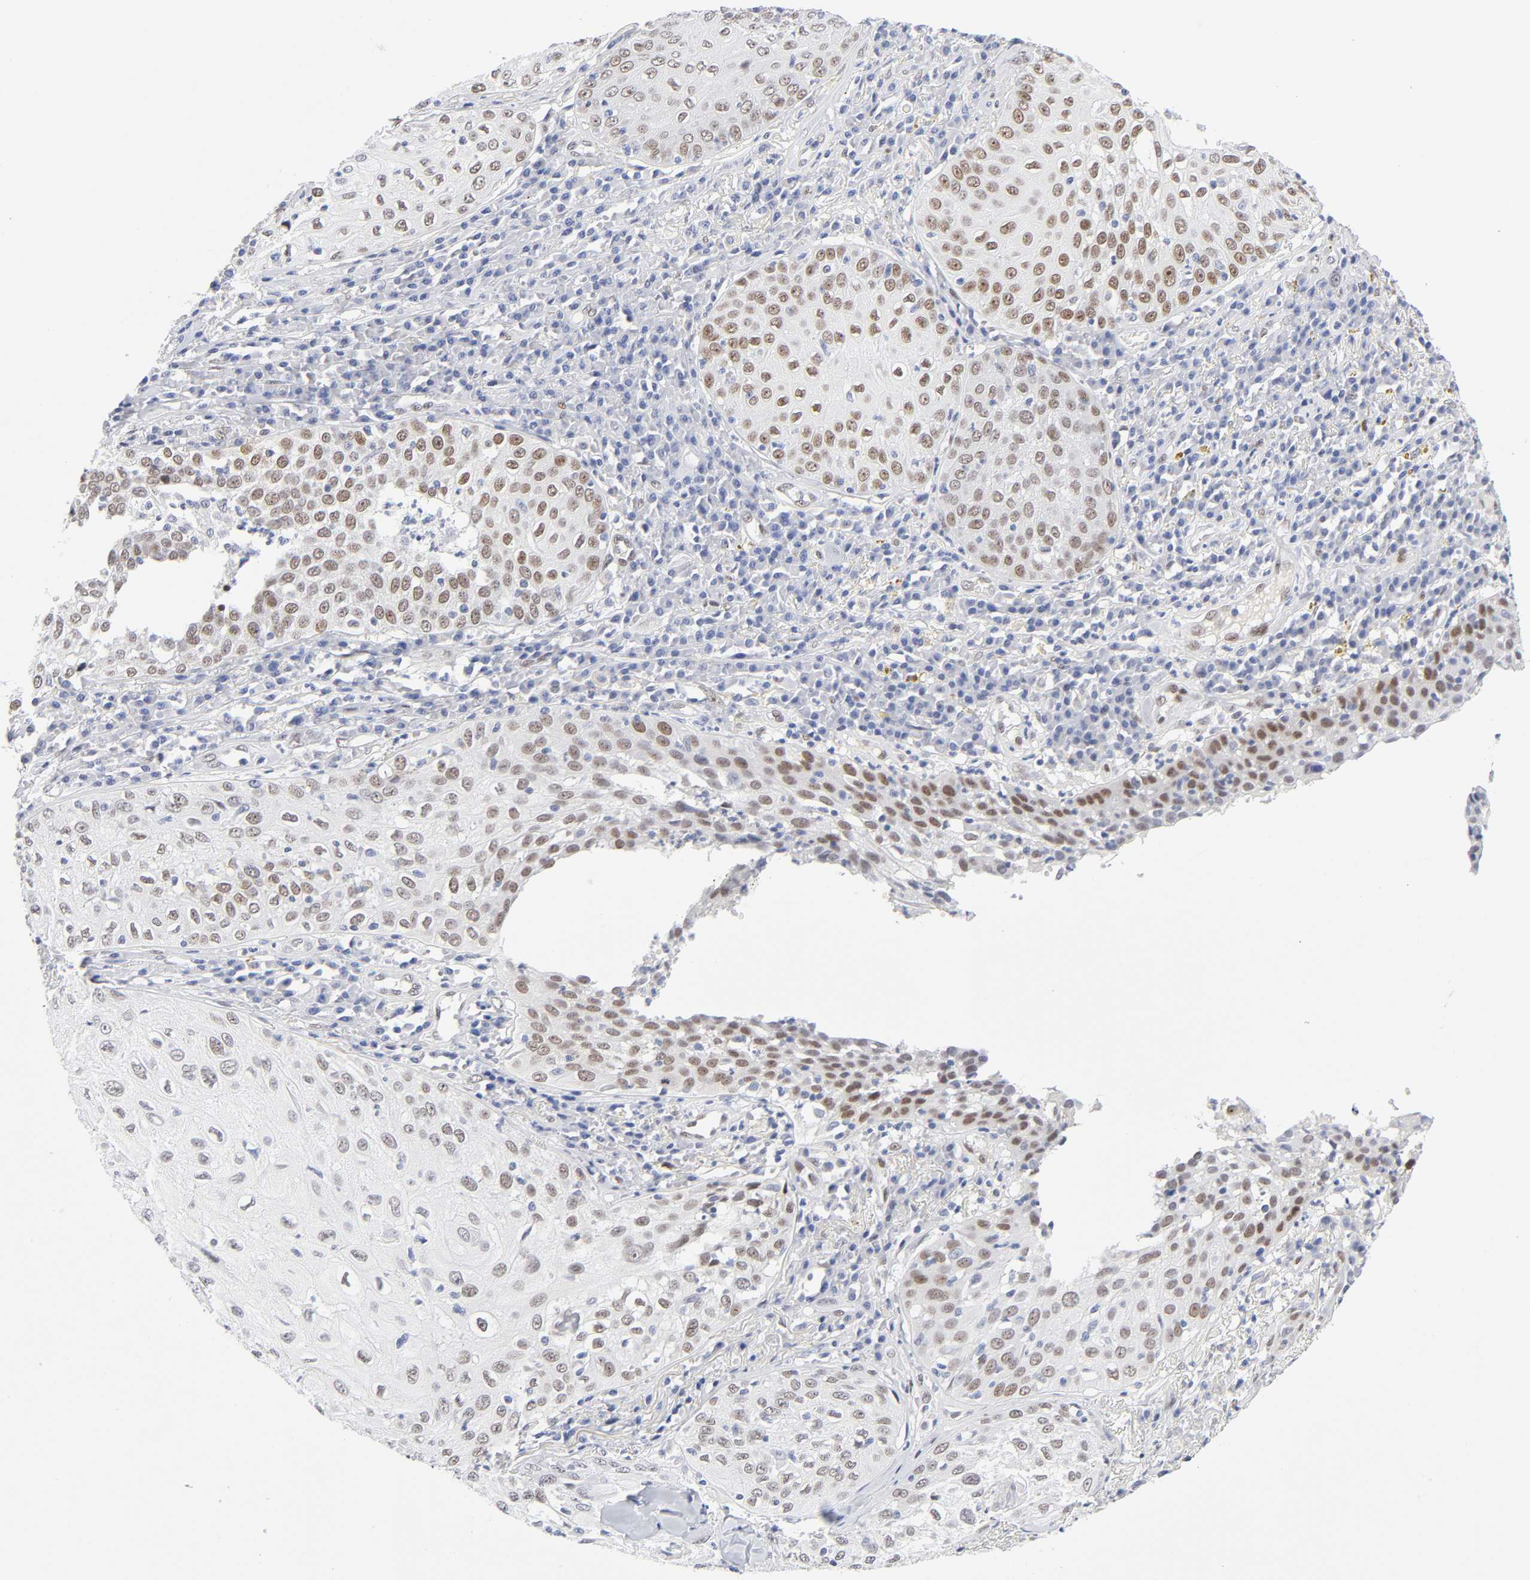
{"staining": {"intensity": "moderate", "quantity": ">75%", "location": "nuclear"}, "tissue": "skin cancer", "cell_type": "Tumor cells", "image_type": "cancer", "snomed": [{"axis": "morphology", "description": "Squamous cell carcinoma, NOS"}, {"axis": "topography", "description": "Skin"}], "caption": "This image reveals IHC staining of human squamous cell carcinoma (skin), with medium moderate nuclear staining in about >75% of tumor cells.", "gene": "NFIC", "patient": {"sex": "male", "age": 65}}